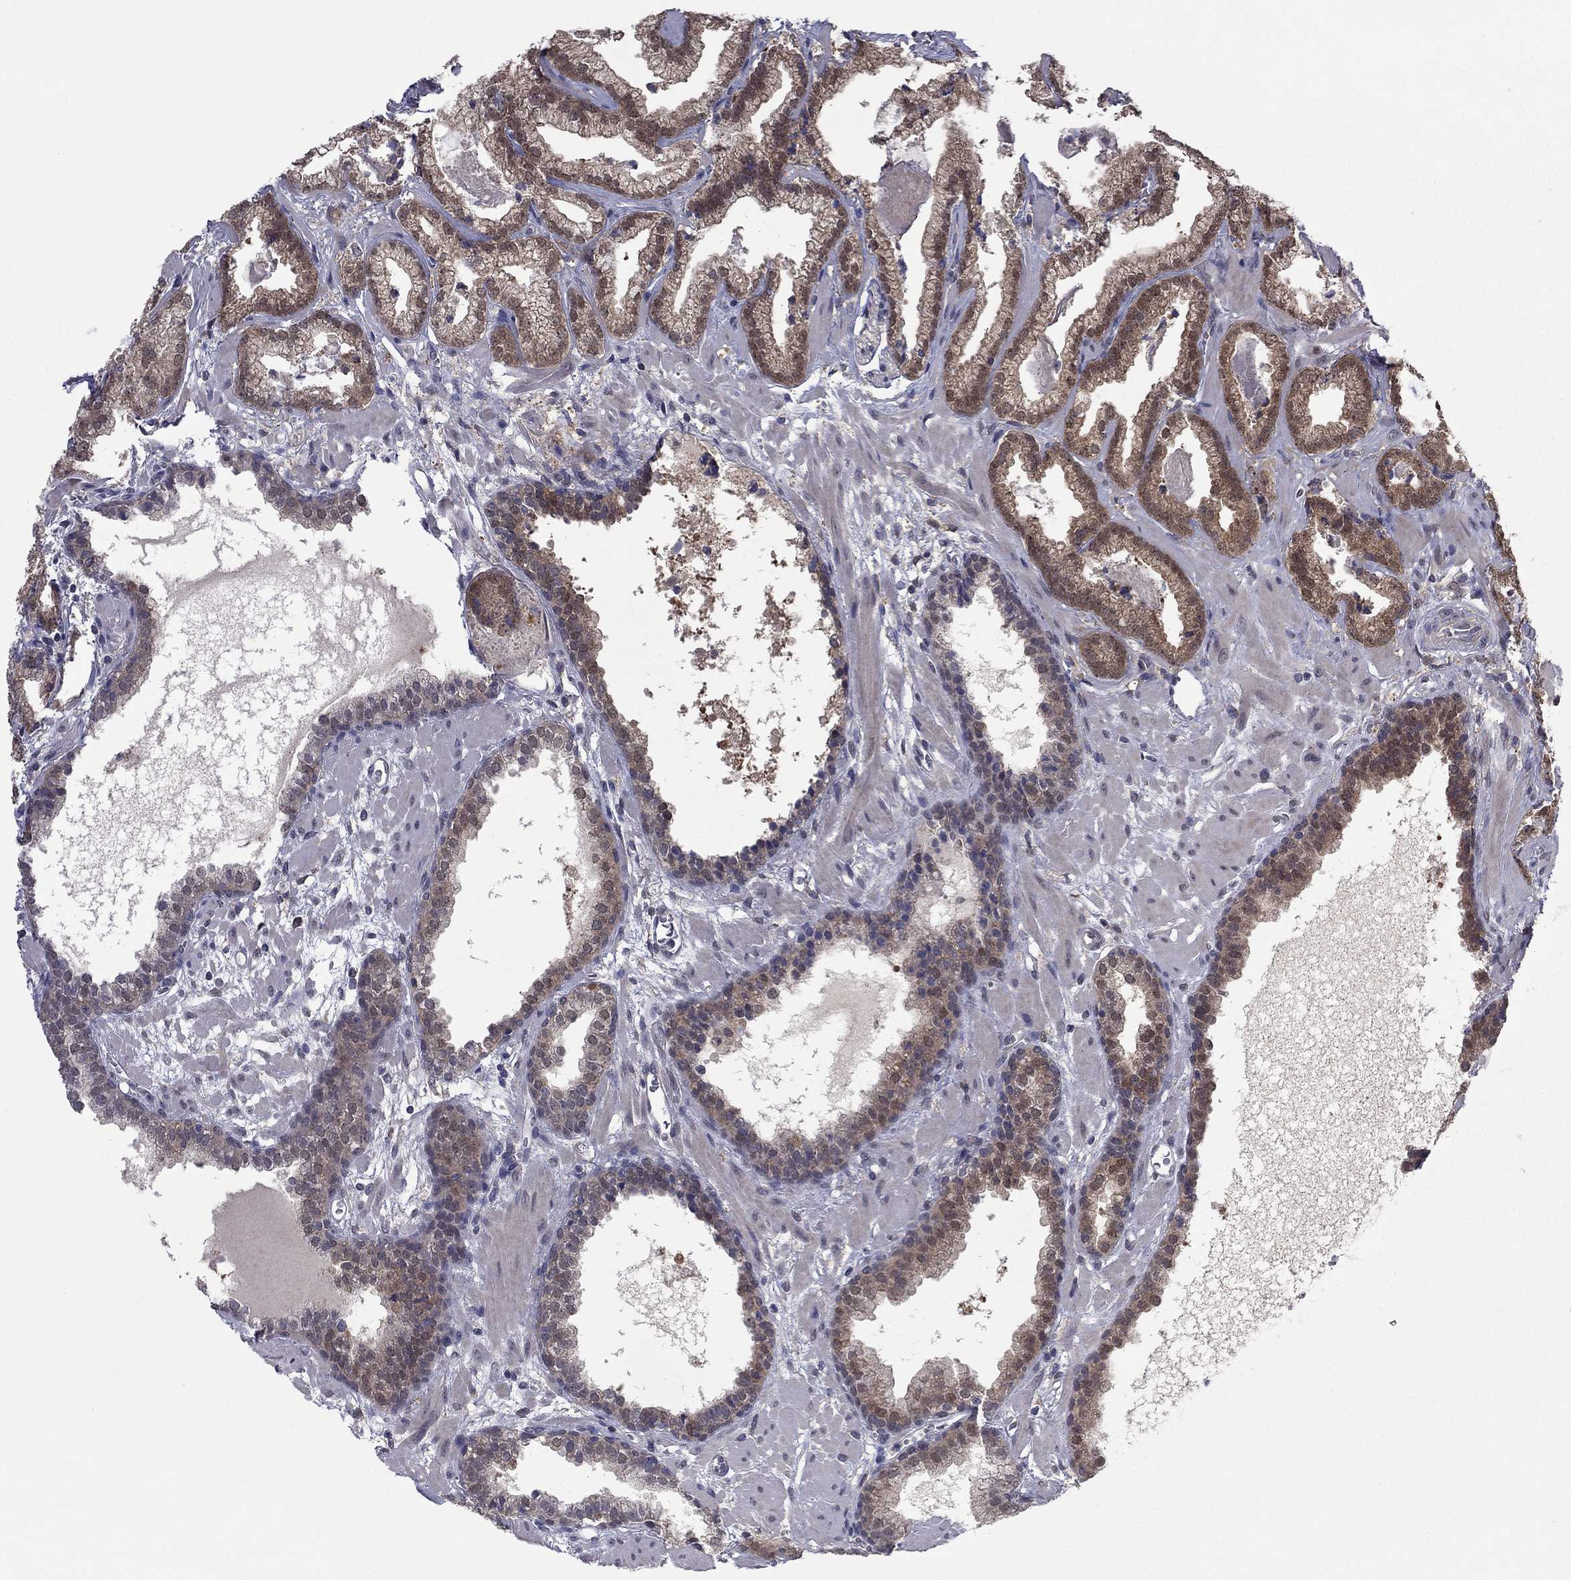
{"staining": {"intensity": "moderate", "quantity": "25%-75%", "location": "cytoplasmic/membranous"}, "tissue": "prostate cancer", "cell_type": "Tumor cells", "image_type": "cancer", "snomed": [{"axis": "morphology", "description": "Adenocarcinoma, Low grade"}, {"axis": "topography", "description": "Prostate"}], "caption": "Prostate cancer (low-grade adenocarcinoma) was stained to show a protein in brown. There is medium levels of moderate cytoplasmic/membranous staining in approximately 25%-75% of tumor cells. The staining was performed using DAB to visualize the protein expression in brown, while the nuclei were stained in blue with hematoxylin (Magnification: 20x).", "gene": "GRHPR", "patient": {"sex": "male", "age": 68}}